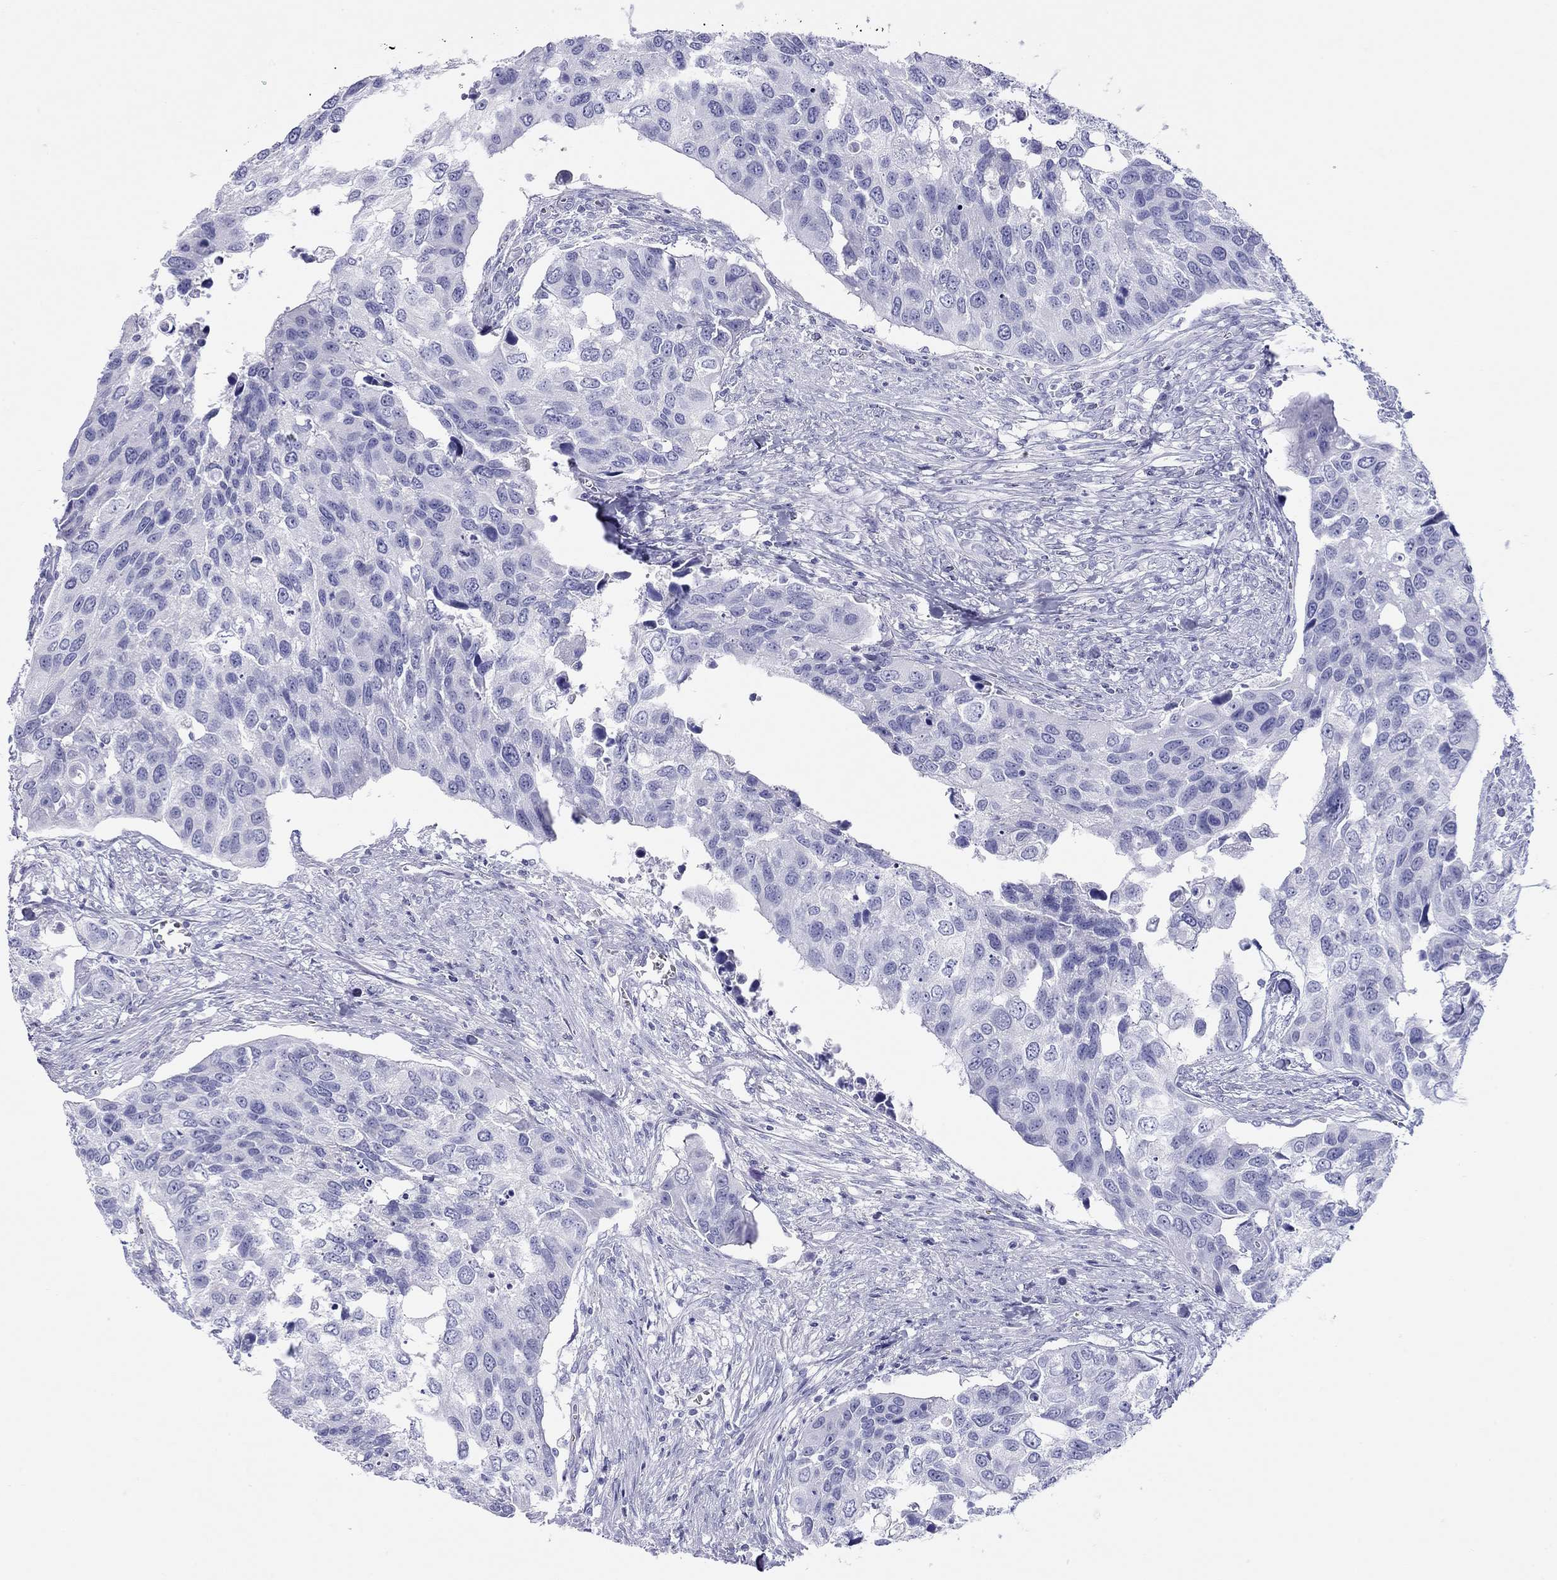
{"staining": {"intensity": "negative", "quantity": "none", "location": "none"}, "tissue": "urothelial cancer", "cell_type": "Tumor cells", "image_type": "cancer", "snomed": [{"axis": "morphology", "description": "Urothelial carcinoma, High grade"}, {"axis": "topography", "description": "Urinary bladder"}], "caption": "Human urothelial cancer stained for a protein using immunohistochemistry (IHC) shows no expression in tumor cells.", "gene": "PTPRN", "patient": {"sex": "male", "age": 60}}